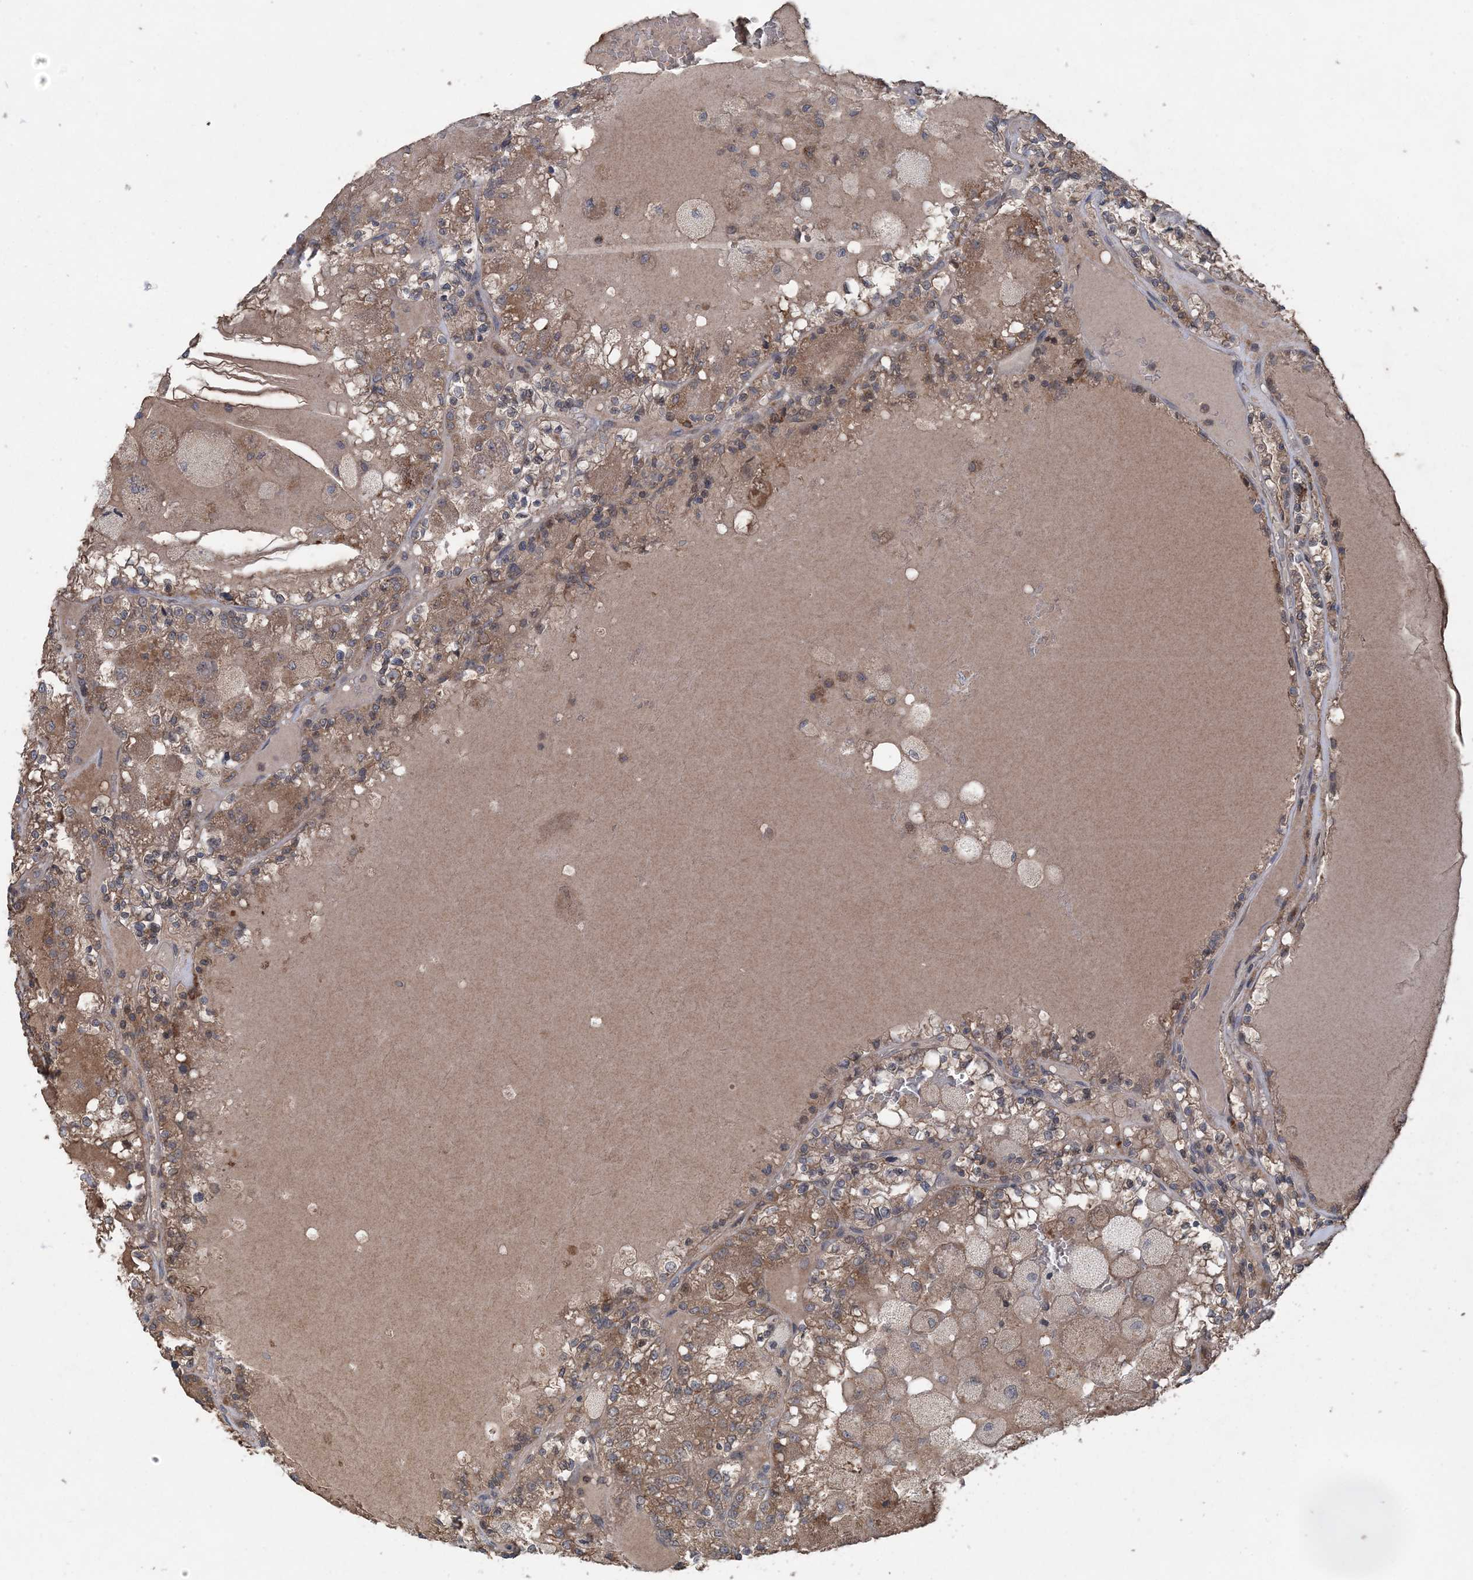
{"staining": {"intensity": "moderate", "quantity": ">75%", "location": "cytoplasmic/membranous"}, "tissue": "renal cancer", "cell_type": "Tumor cells", "image_type": "cancer", "snomed": [{"axis": "morphology", "description": "Adenocarcinoma, NOS"}, {"axis": "topography", "description": "Kidney"}], "caption": "Renal cancer (adenocarcinoma) stained with a brown dye displays moderate cytoplasmic/membranous positive expression in approximately >75% of tumor cells.", "gene": "MYO9B", "patient": {"sex": "female", "age": 56}}